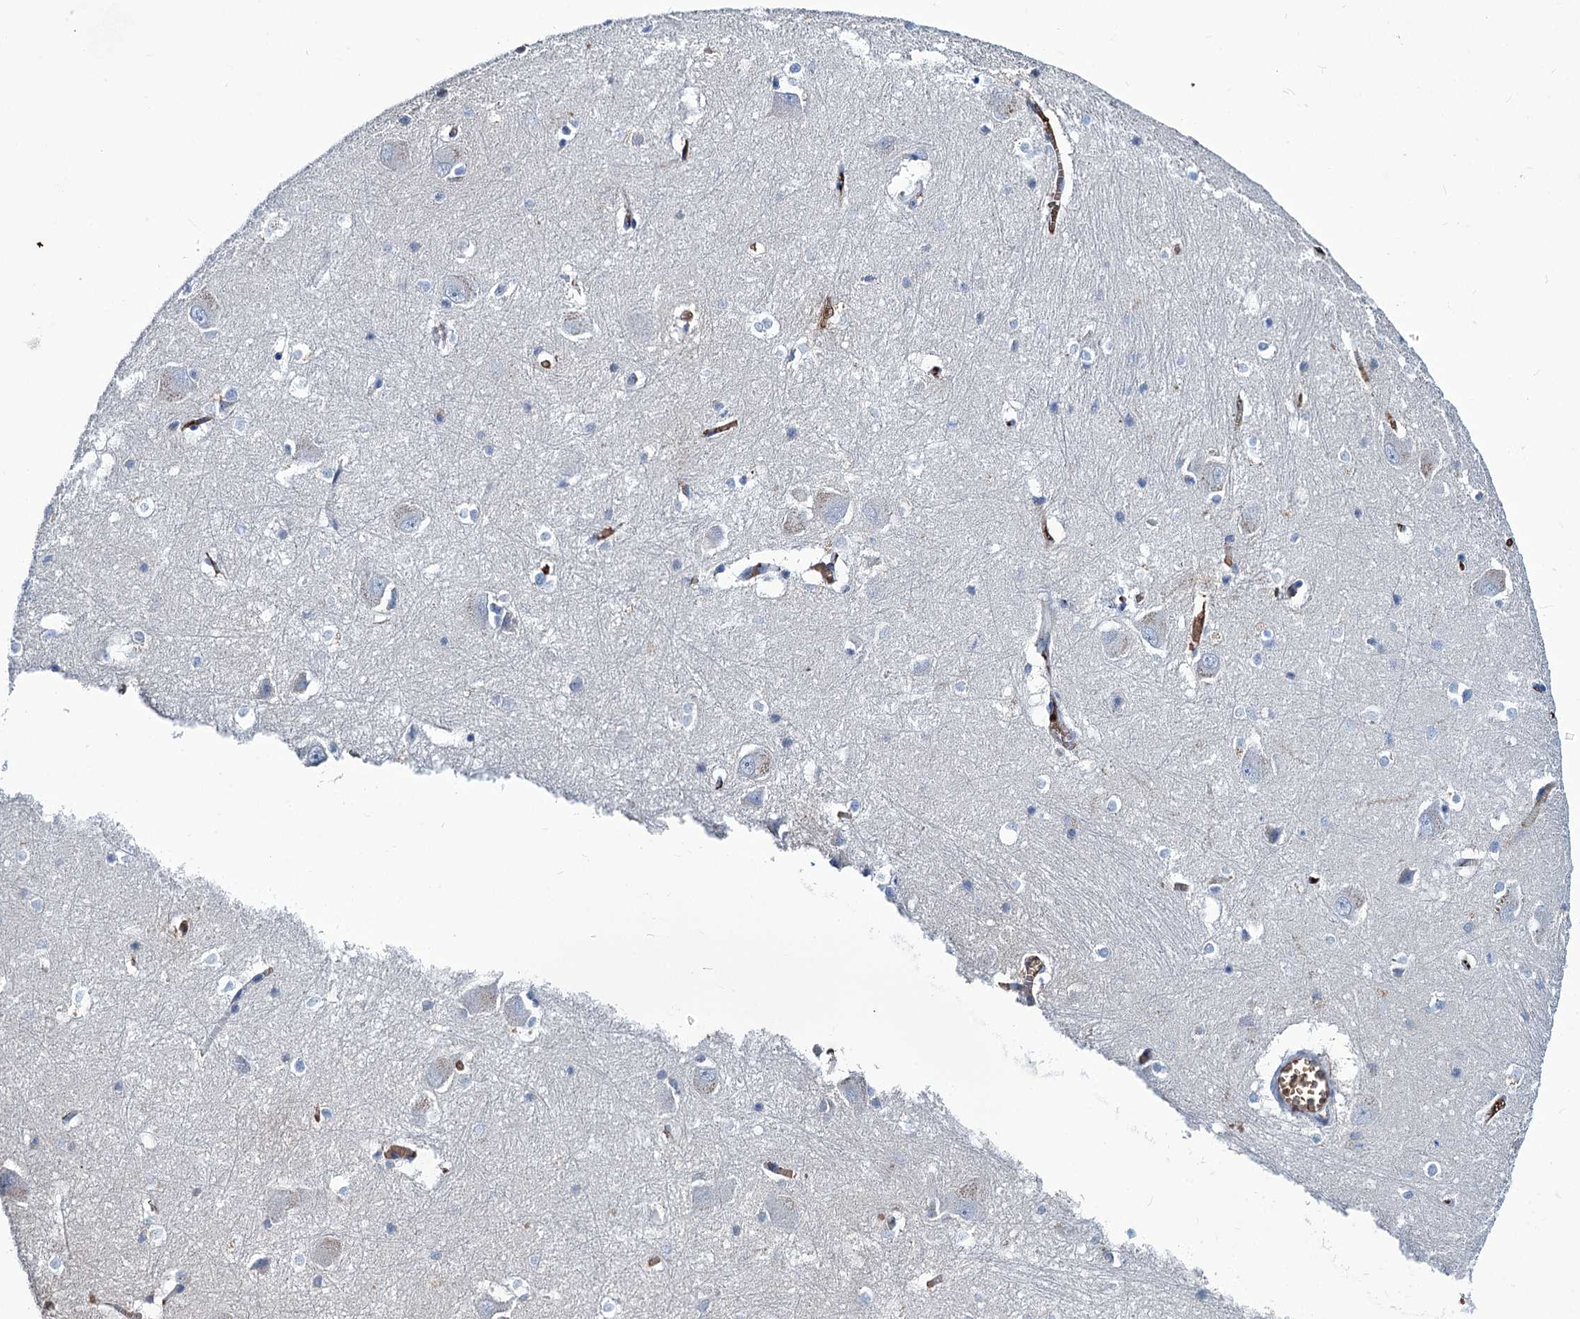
{"staining": {"intensity": "weak", "quantity": "<25%", "location": "cytoplasmic/membranous"}, "tissue": "caudate", "cell_type": "Glial cells", "image_type": "normal", "snomed": [{"axis": "morphology", "description": "Normal tissue, NOS"}, {"axis": "topography", "description": "Lateral ventricle wall"}], "caption": "A high-resolution micrograph shows immunohistochemistry staining of unremarkable caudate, which demonstrates no significant expression in glial cells. (Stains: DAB (3,3'-diaminobenzidine) immunohistochemistry with hematoxylin counter stain, Microscopy: brightfield microscopy at high magnification).", "gene": "RPUSD3", "patient": {"sex": "male", "age": 37}}